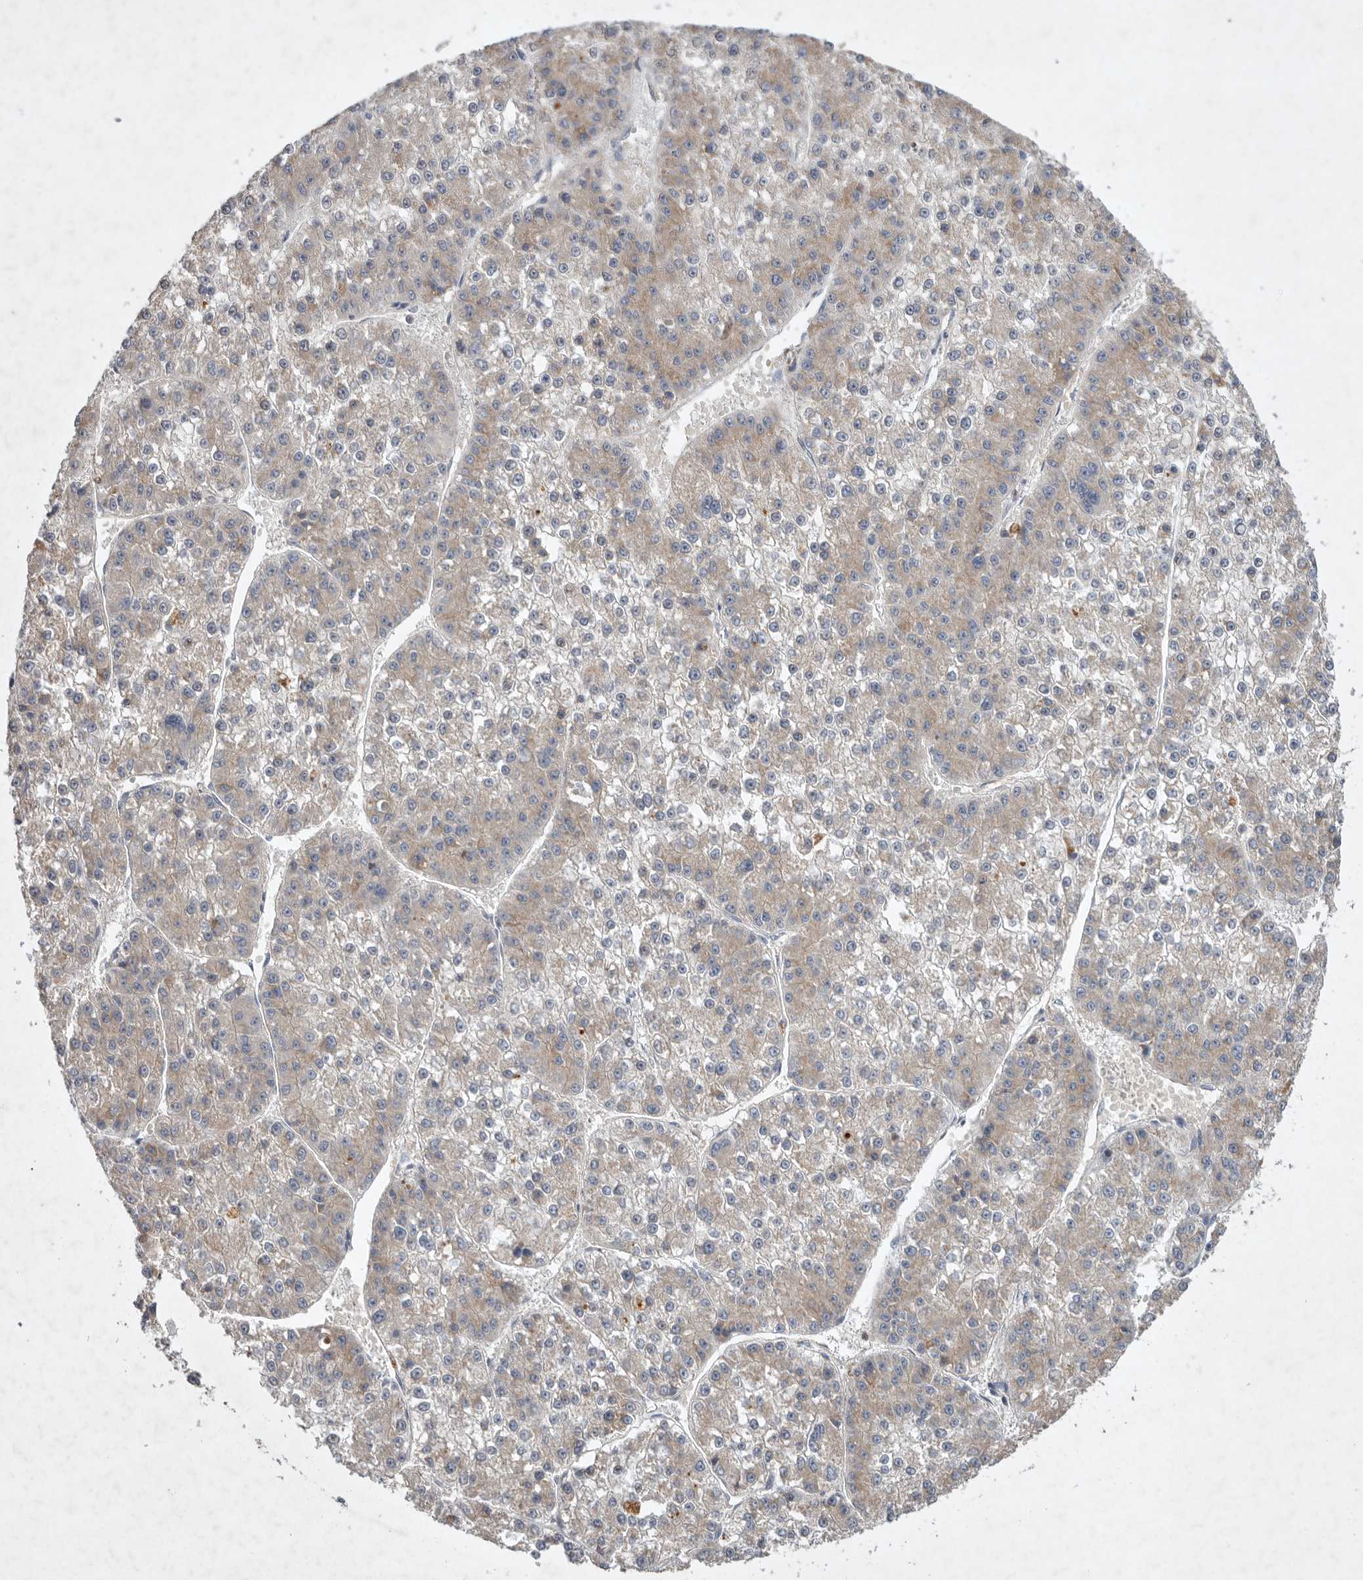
{"staining": {"intensity": "weak", "quantity": "<25%", "location": "cytoplasmic/membranous"}, "tissue": "liver cancer", "cell_type": "Tumor cells", "image_type": "cancer", "snomed": [{"axis": "morphology", "description": "Carcinoma, Hepatocellular, NOS"}, {"axis": "topography", "description": "Liver"}], "caption": "Immunohistochemistry of liver cancer reveals no expression in tumor cells.", "gene": "TNFSF14", "patient": {"sex": "female", "age": 73}}